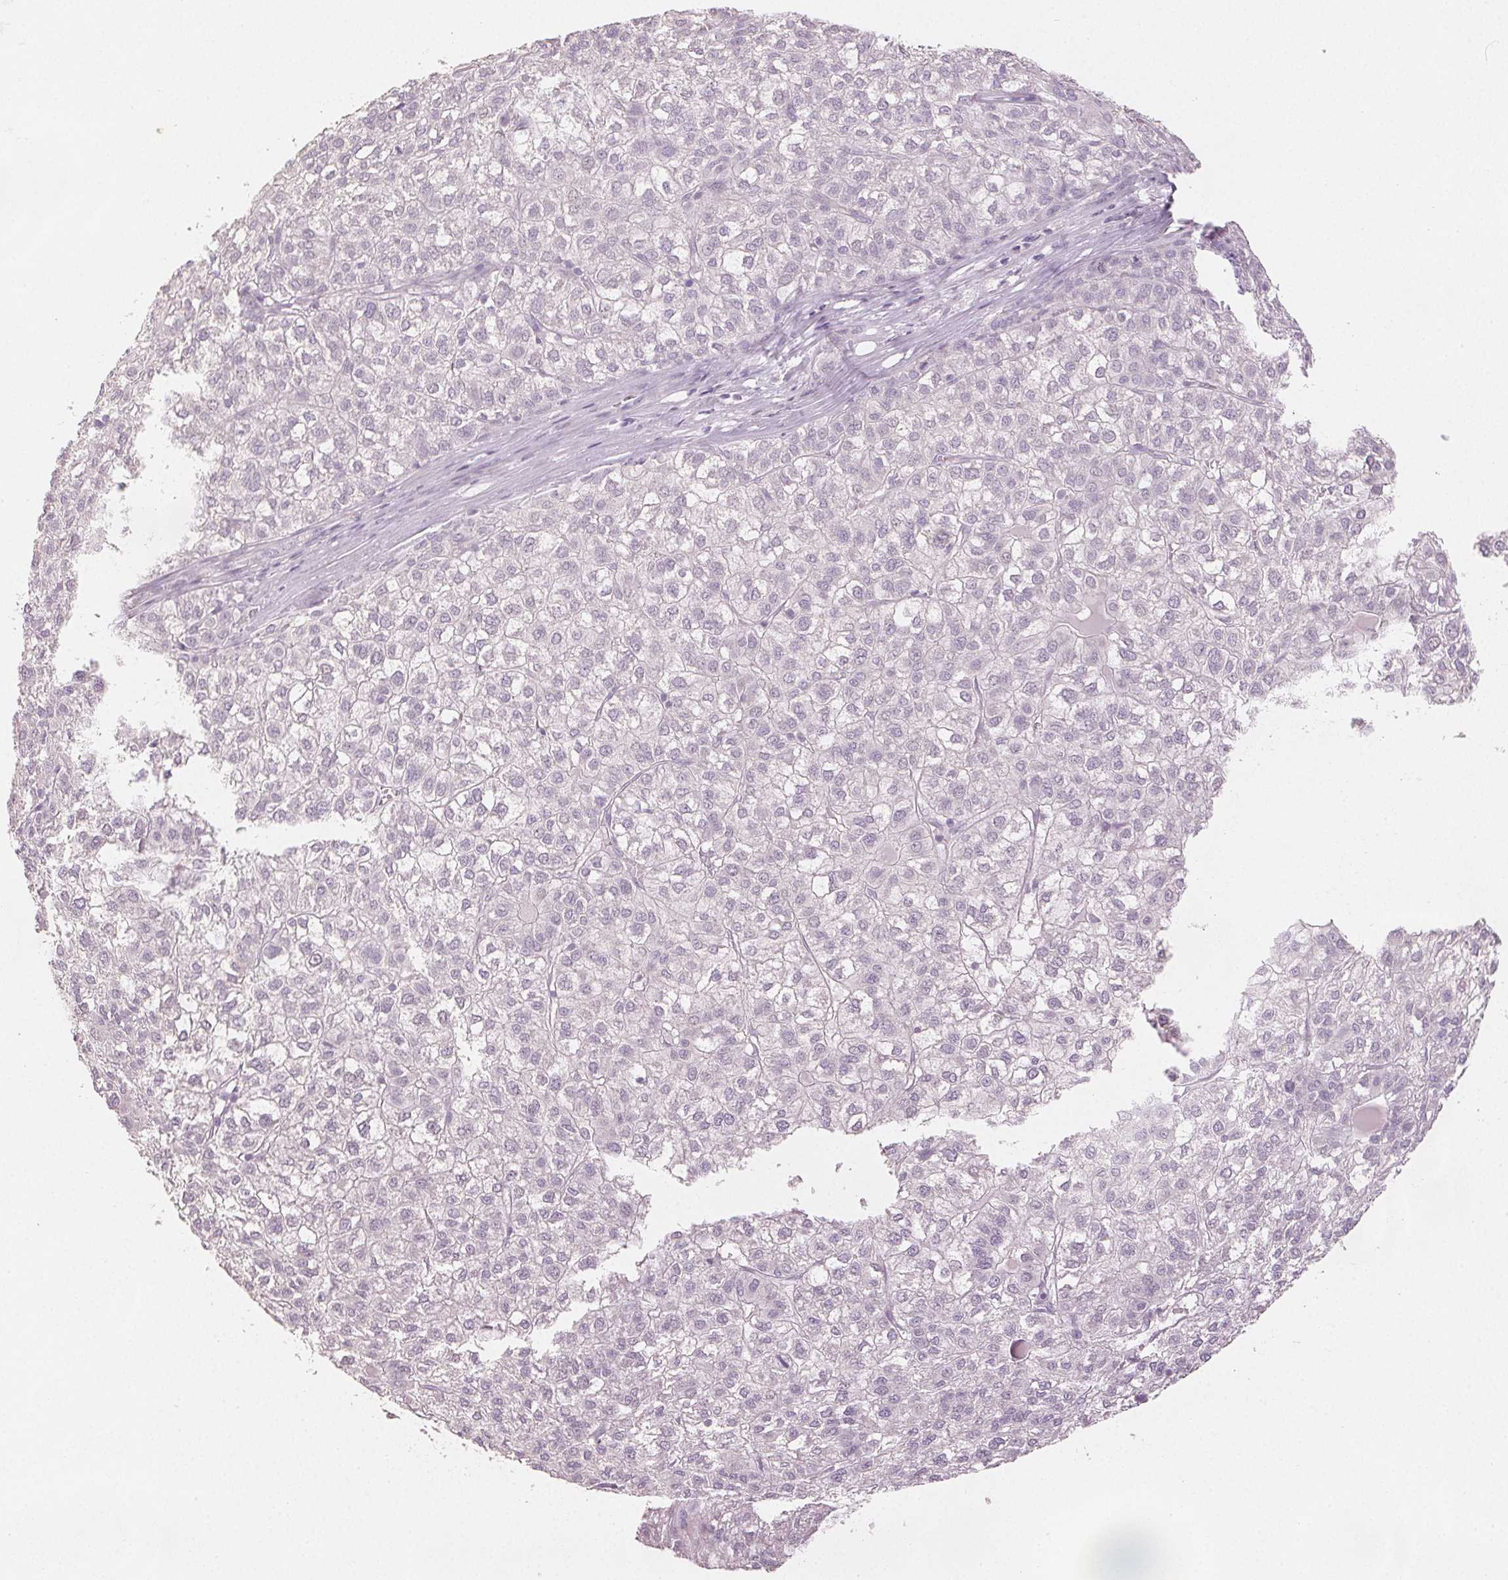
{"staining": {"intensity": "negative", "quantity": "none", "location": "none"}, "tissue": "liver cancer", "cell_type": "Tumor cells", "image_type": "cancer", "snomed": [{"axis": "morphology", "description": "Carcinoma, Hepatocellular, NOS"}, {"axis": "topography", "description": "Liver"}], "caption": "Tumor cells show no significant protein staining in hepatocellular carcinoma (liver).", "gene": "SCGN", "patient": {"sex": "female", "age": 43}}